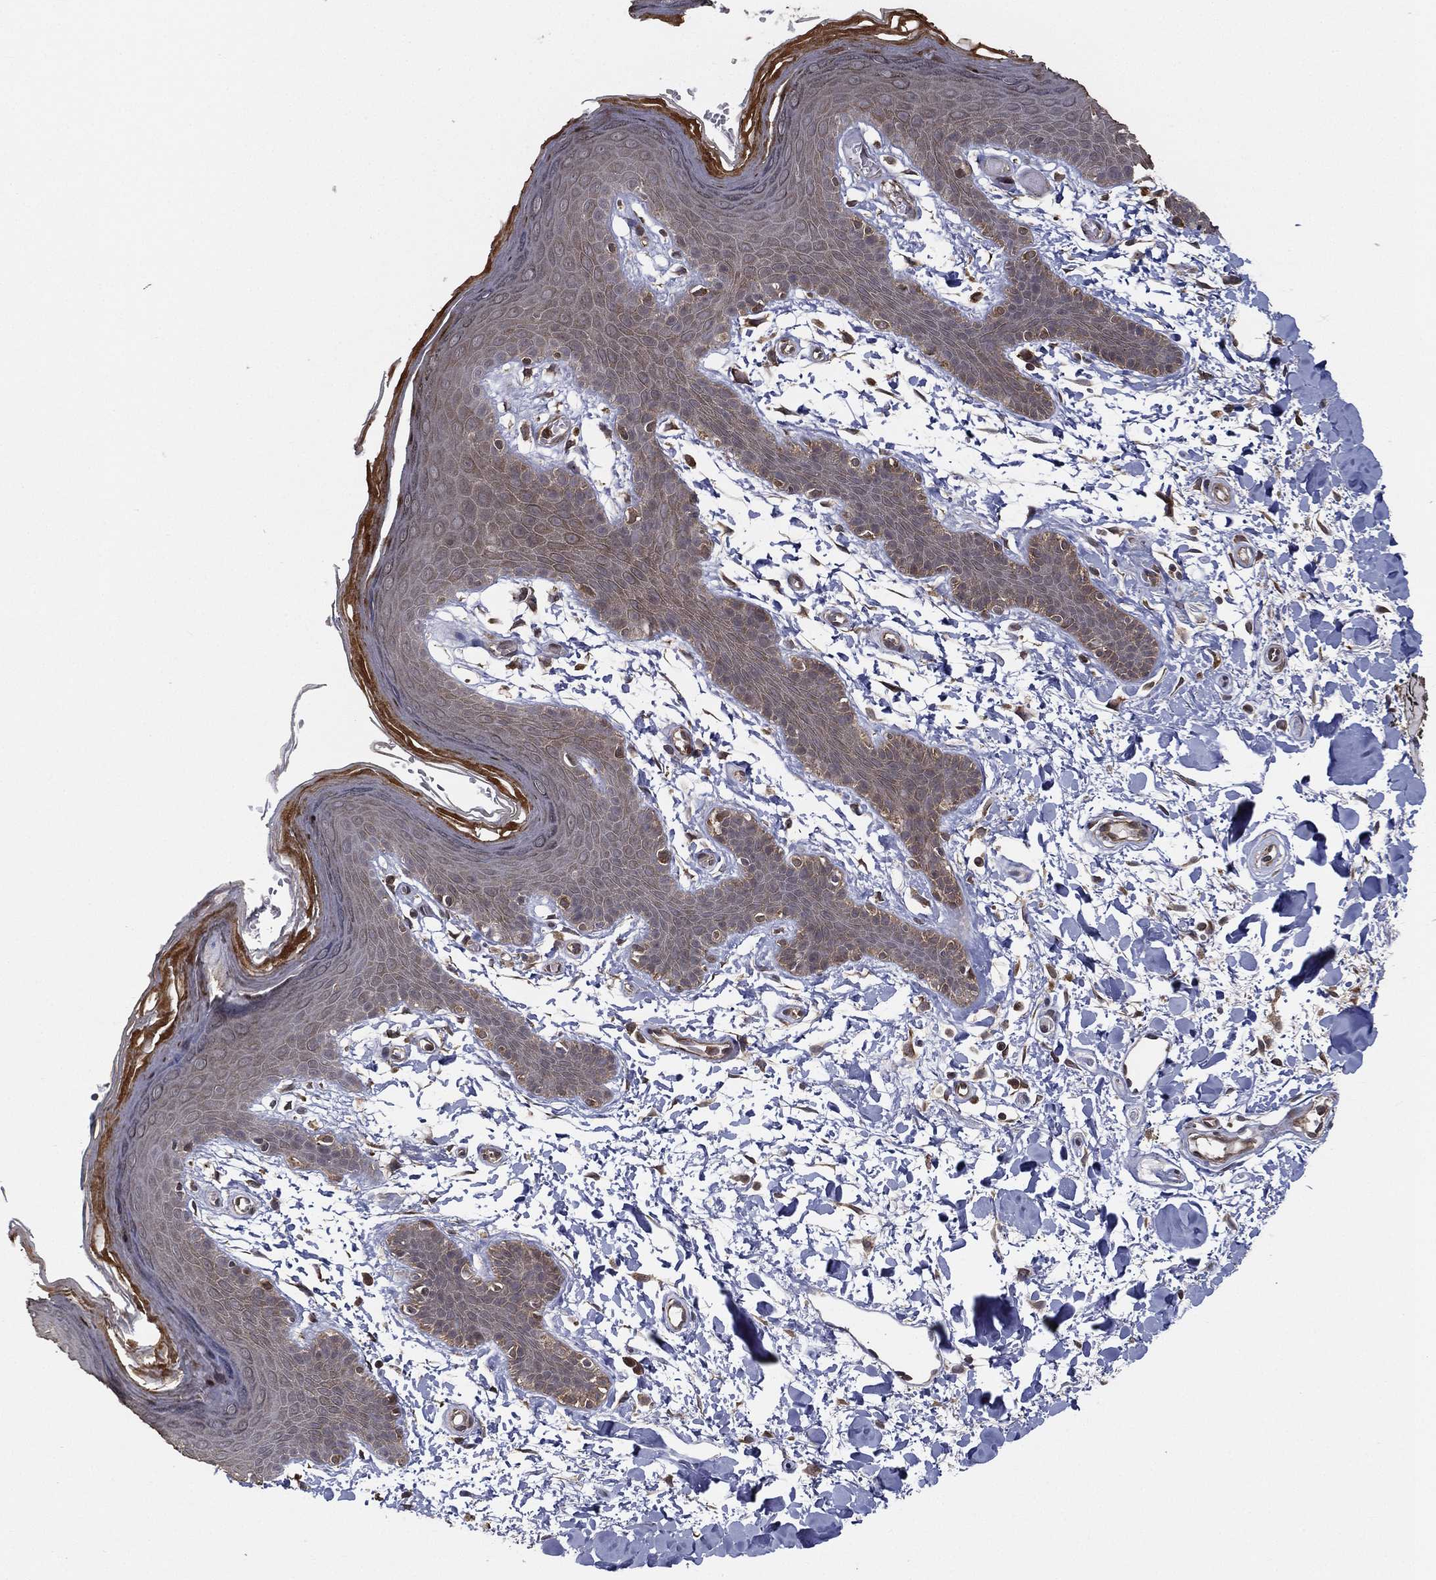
{"staining": {"intensity": "strong", "quantity": "<25%", "location": "cytoplasmic/membranous"}, "tissue": "skin", "cell_type": "Epidermal cells", "image_type": "normal", "snomed": [{"axis": "morphology", "description": "Normal tissue, NOS"}, {"axis": "topography", "description": "Anal"}], "caption": "Protein expression analysis of benign skin displays strong cytoplasmic/membranous staining in about <25% of epidermal cells. (DAB (3,3'-diaminobenzidine) IHC, brown staining for protein, blue staining for nuclei).", "gene": "UACA", "patient": {"sex": "male", "age": 53}}